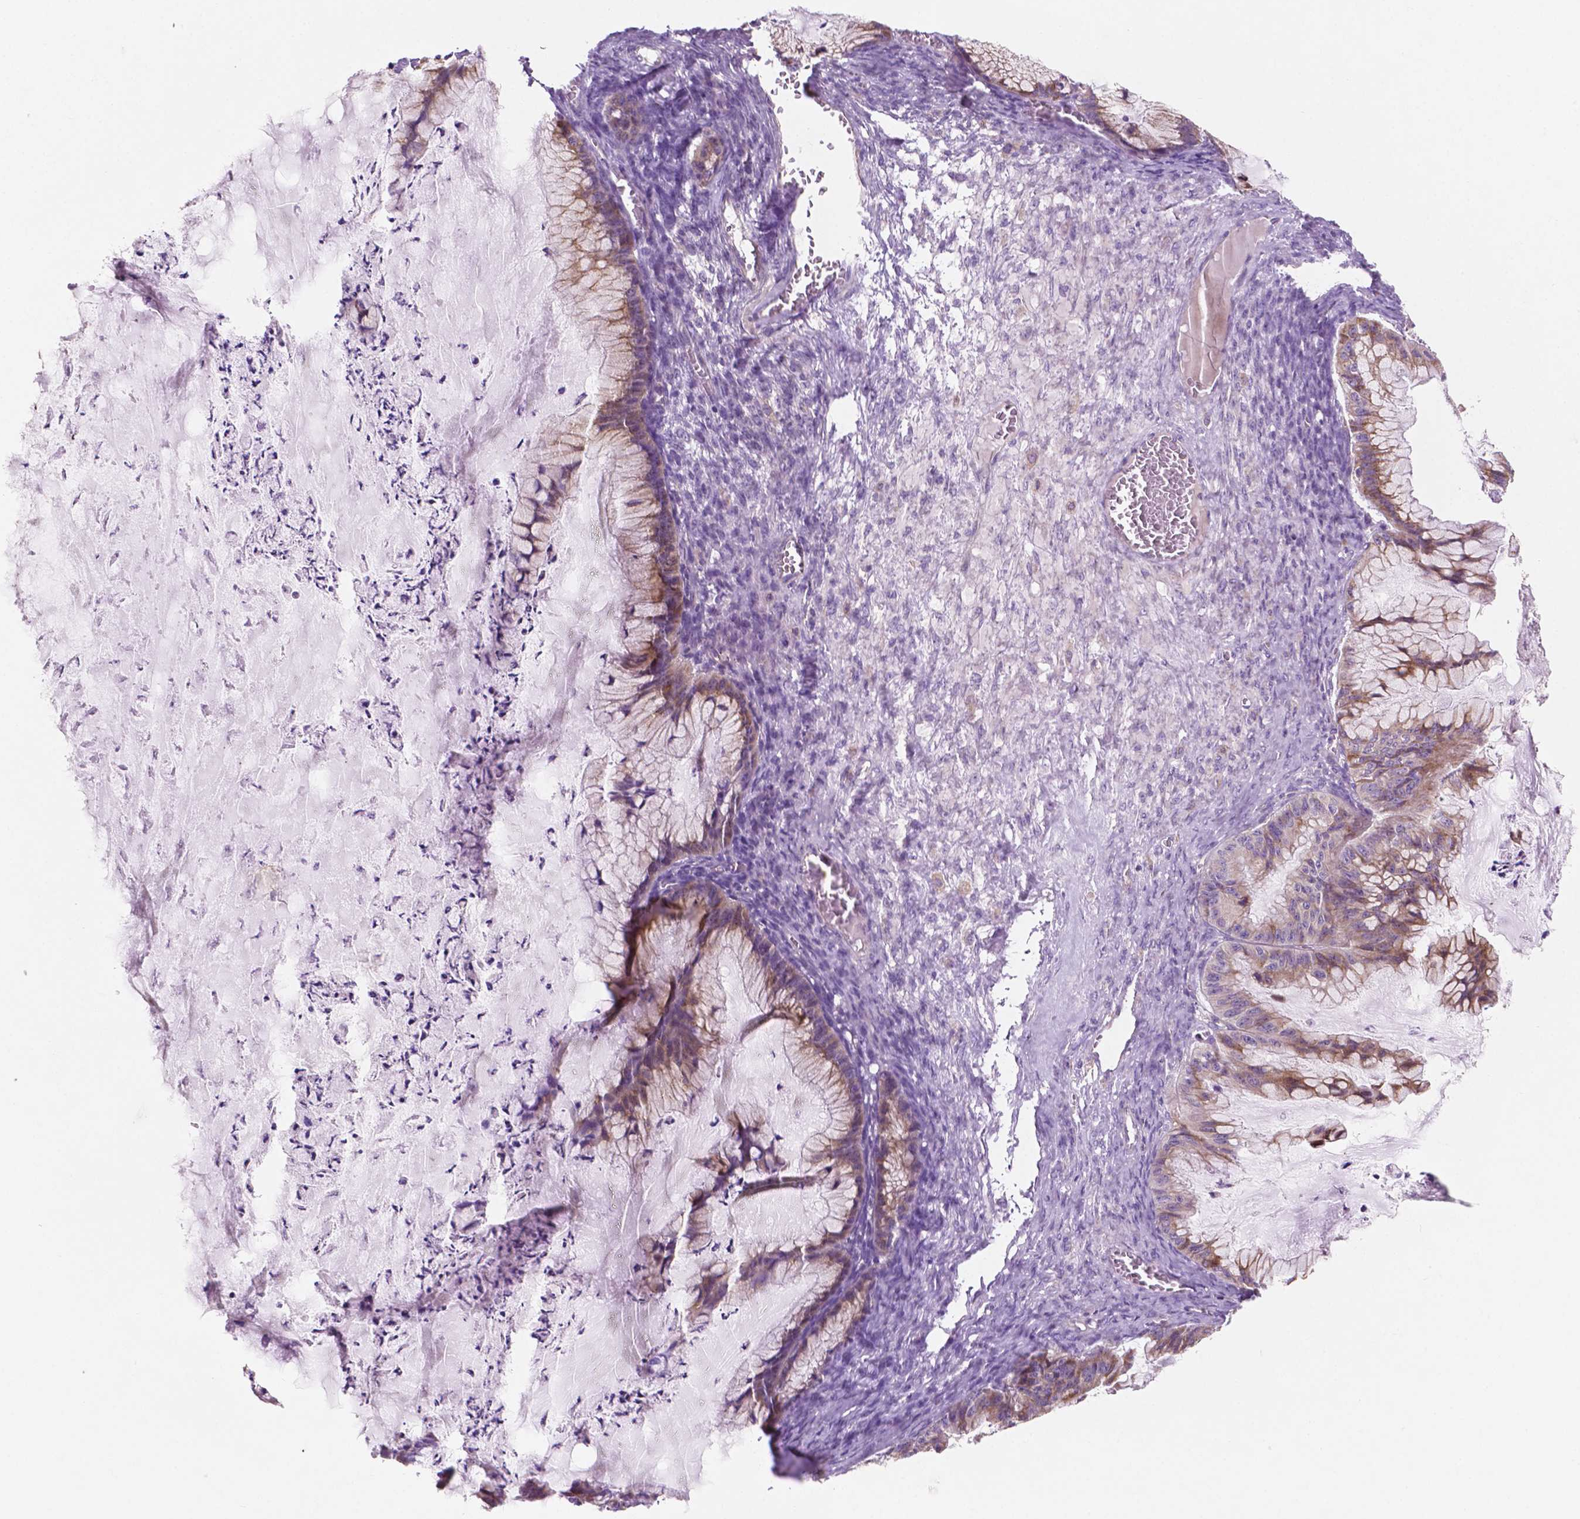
{"staining": {"intensity": "moderate", "quantity": "25%-75%", "location": "cytoplasmic/membranous"}, "tissue": "ovarian cancer", "cell_type": "Tumor cells", "image_type": "cancer", "snomed": [{"axis": "morphology", "description": "Cystadenocarcinoma, mucinous, NOS"}, {"axis": "topography", "description": "Ovary"}], "caption": "Immunohistochemistry histopathology image of ovarian mucinous cystadenocarcinoma stained for a protein (brown), which reveals medium levels of moderate cytoplasmic/membranous staining in about 25%-75% of tumor cells.", "gene": "LRP1B", "patient": {"sex": "female", "age": 72}}